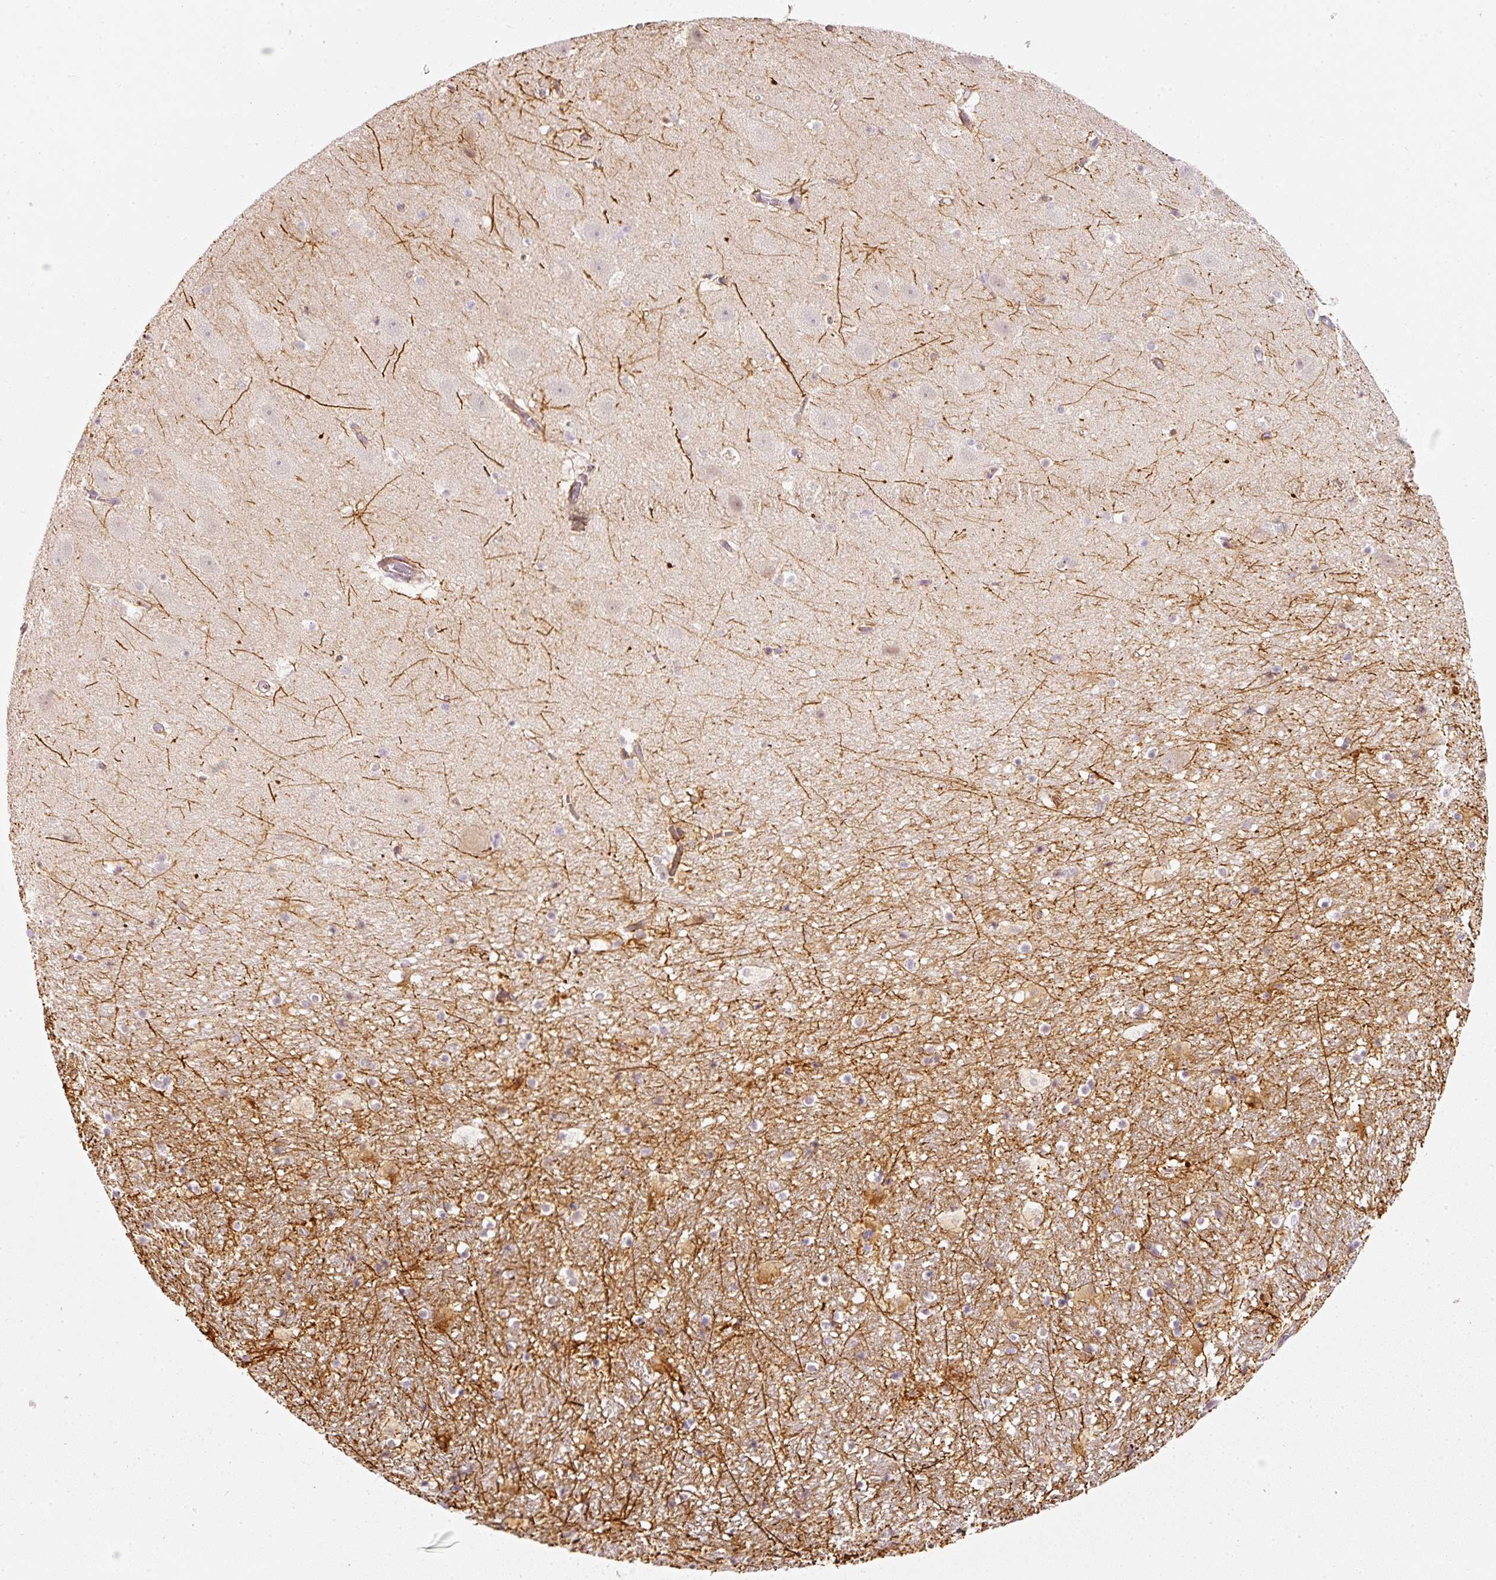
{"staining": {"intensity": "strong", "quantity": "<25%", "location": "cytoplasmic/membranous"}, "tissue": "hippocampus", "cell_type": "Glial cells", "image_type": "normal", "snomed": [{"axis": "morphology", "description": "Normal tissue, NOS"}, {"axis": "topography", "description": "Hippocampus"}], "caption": "Strong cytoplasmic/membranous protein positivity is seen in approximately <25% of glial cells in hippocampus. (brown staining indicates protein expression, while blue staining denotes nuclei).", "gene": "TOGARAM1", "patient": {"sex": "male", "age": 37}}